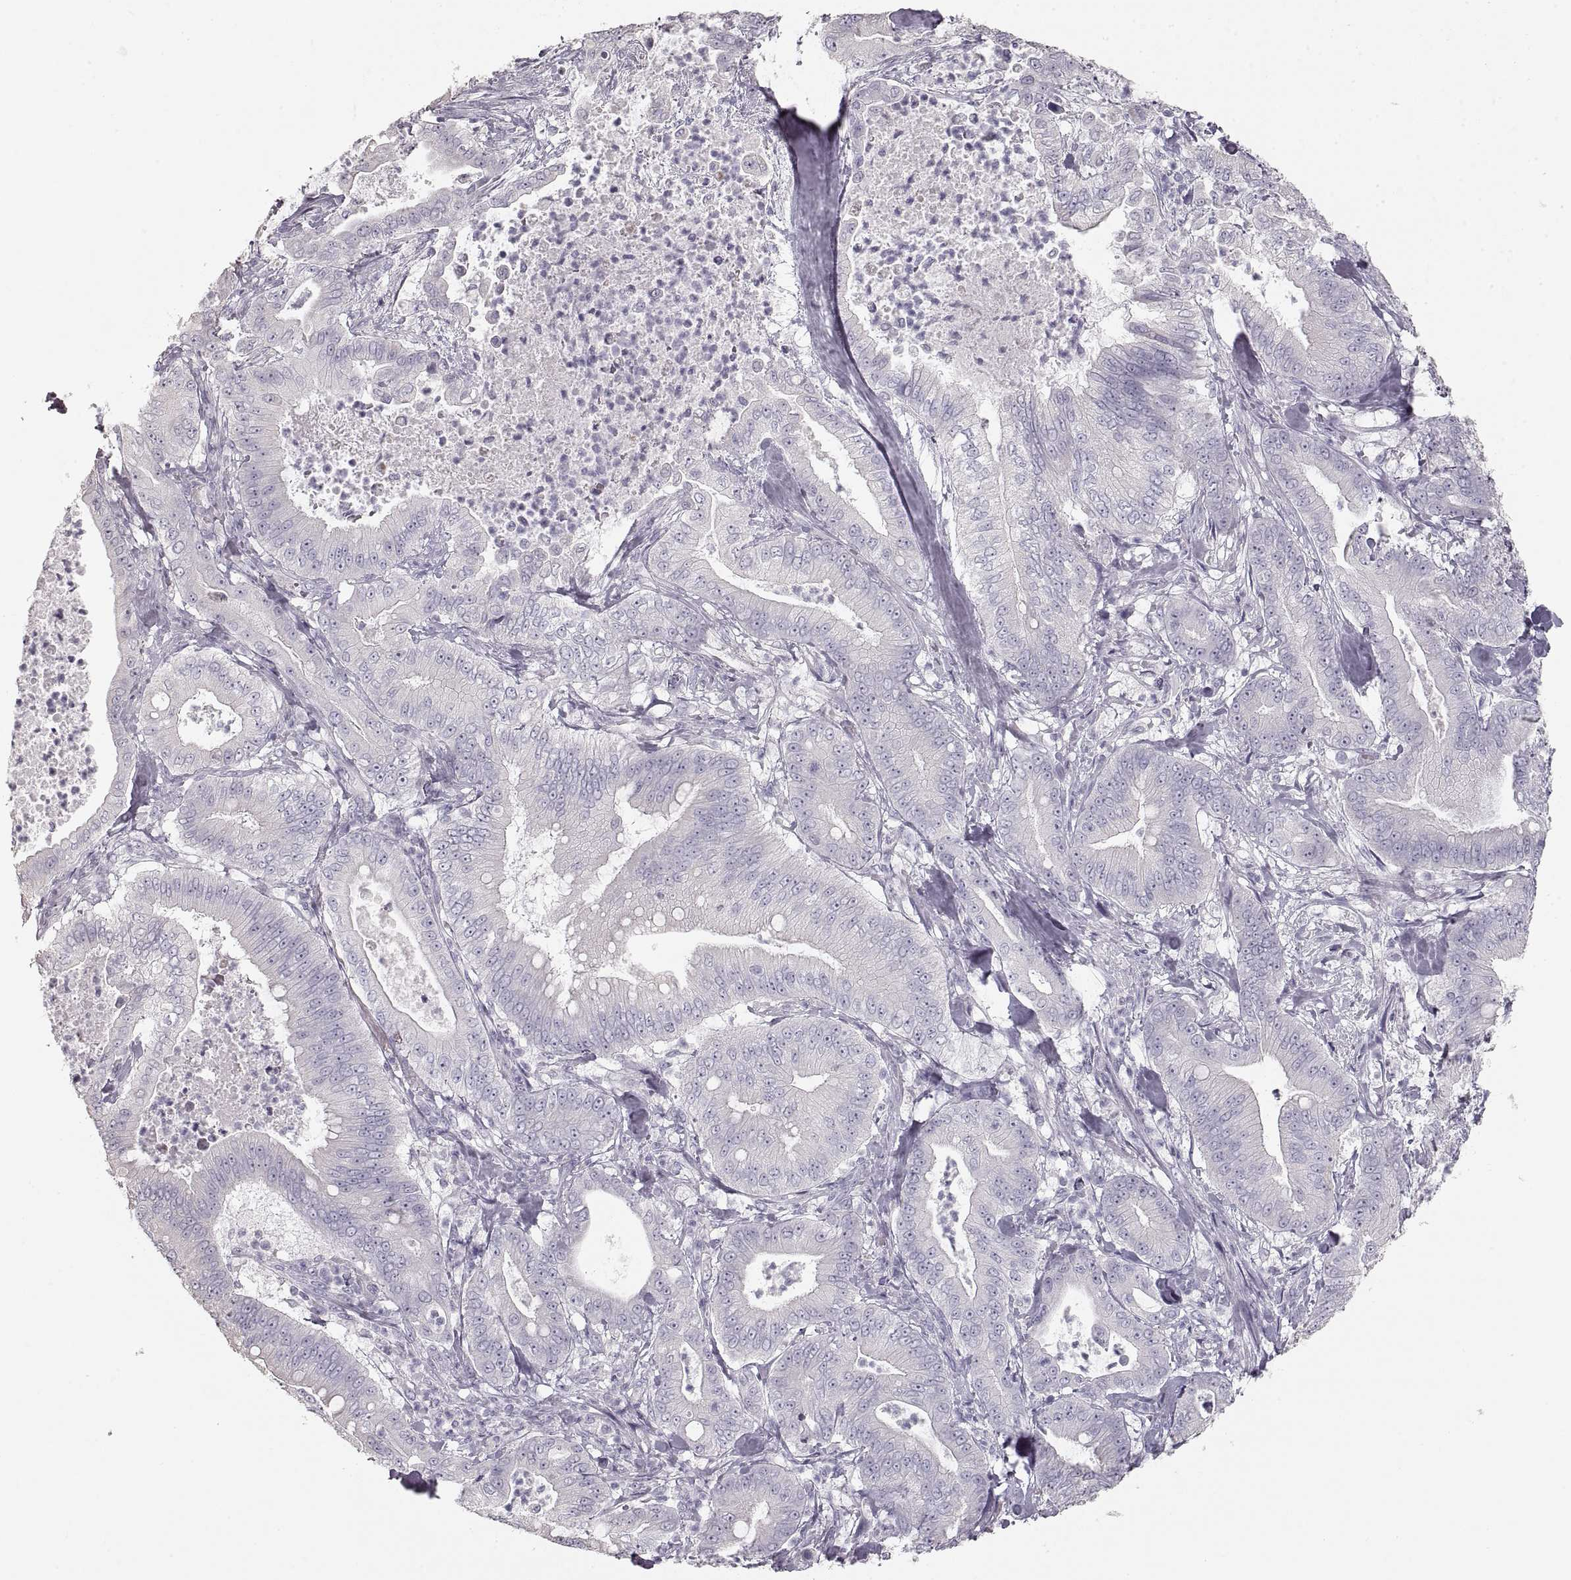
{"staining": {"intensity": "negative", "quantity": "none", "location": "none"}, "tissue": "pancreatic cancer", "cell_type": "Tumor cells", "image_type": "cancer", "snomed": [{"axis": "morphology", "description": "Adenocarcinoma, NOS"}, {"axis": "topography", "description": "Pancreas"}], "caption": "Immunohistochemistry (IHC) of human pancreatic adenocarcinoma displays no positivity in tumor cells.", "gene": "ZP3", "patient": {"sex": "male", "age": 71}}